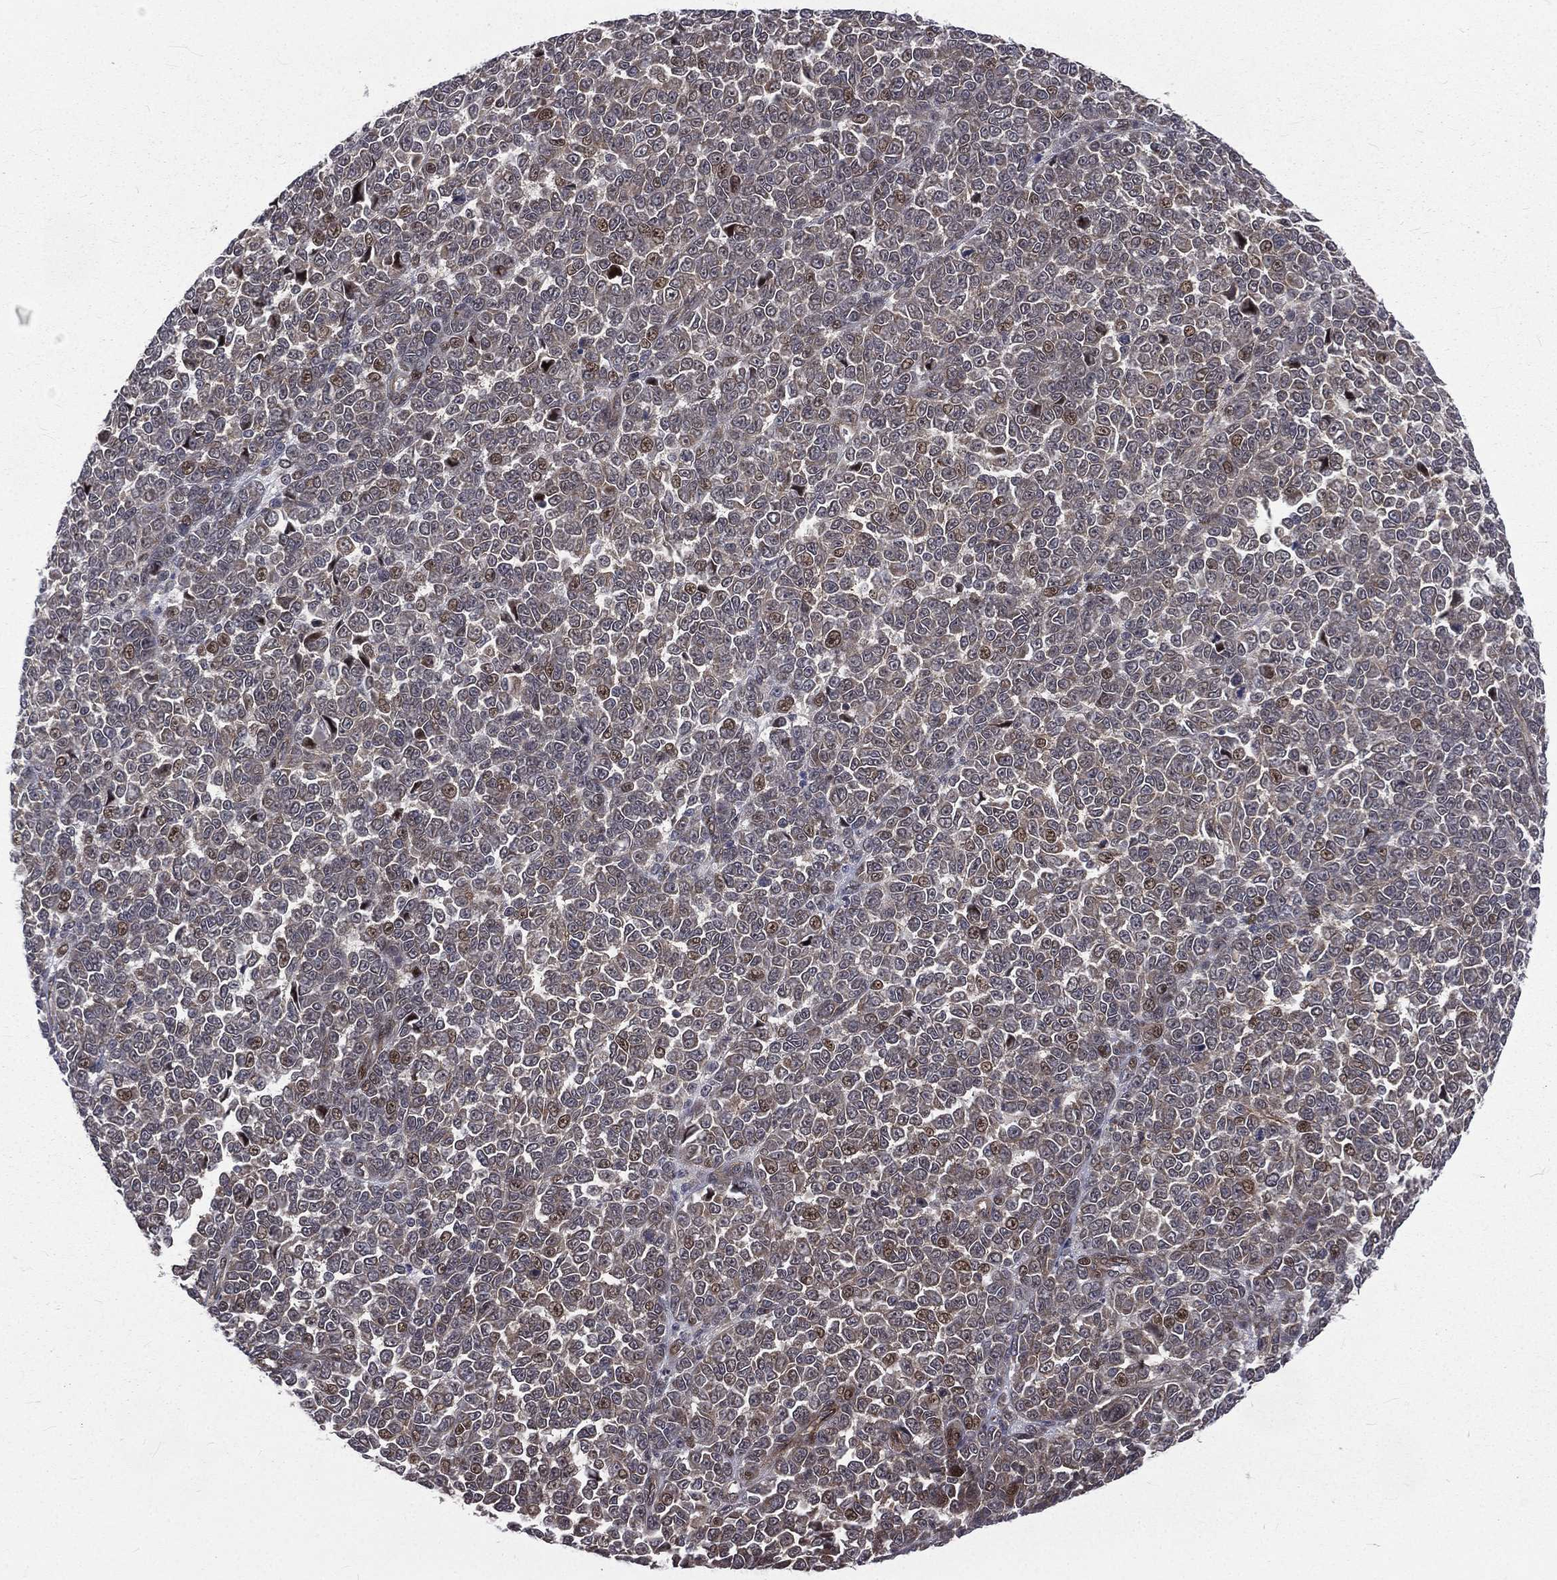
{"staining": {"intensity": "moderate", "quantity": "<25%", "location": "cytoplasmic/membranous"}, "tissue": "melanoma", "cell_type": "Tumor cells", "image_type": "cancer", "snomed": [{"axis": "morphology", "description": "Malignant melanoma, NOS"}, {"axis": "topography", "description": "Skin"}], "caption": "IHC image of human melanoma stained for a protein (brown), which displays low levels of moderate cytoplasmic/membranous staining in about <25% of tumor cells.", "gene": "ARL3", "patient": {"sex": "female", "age": 95}}